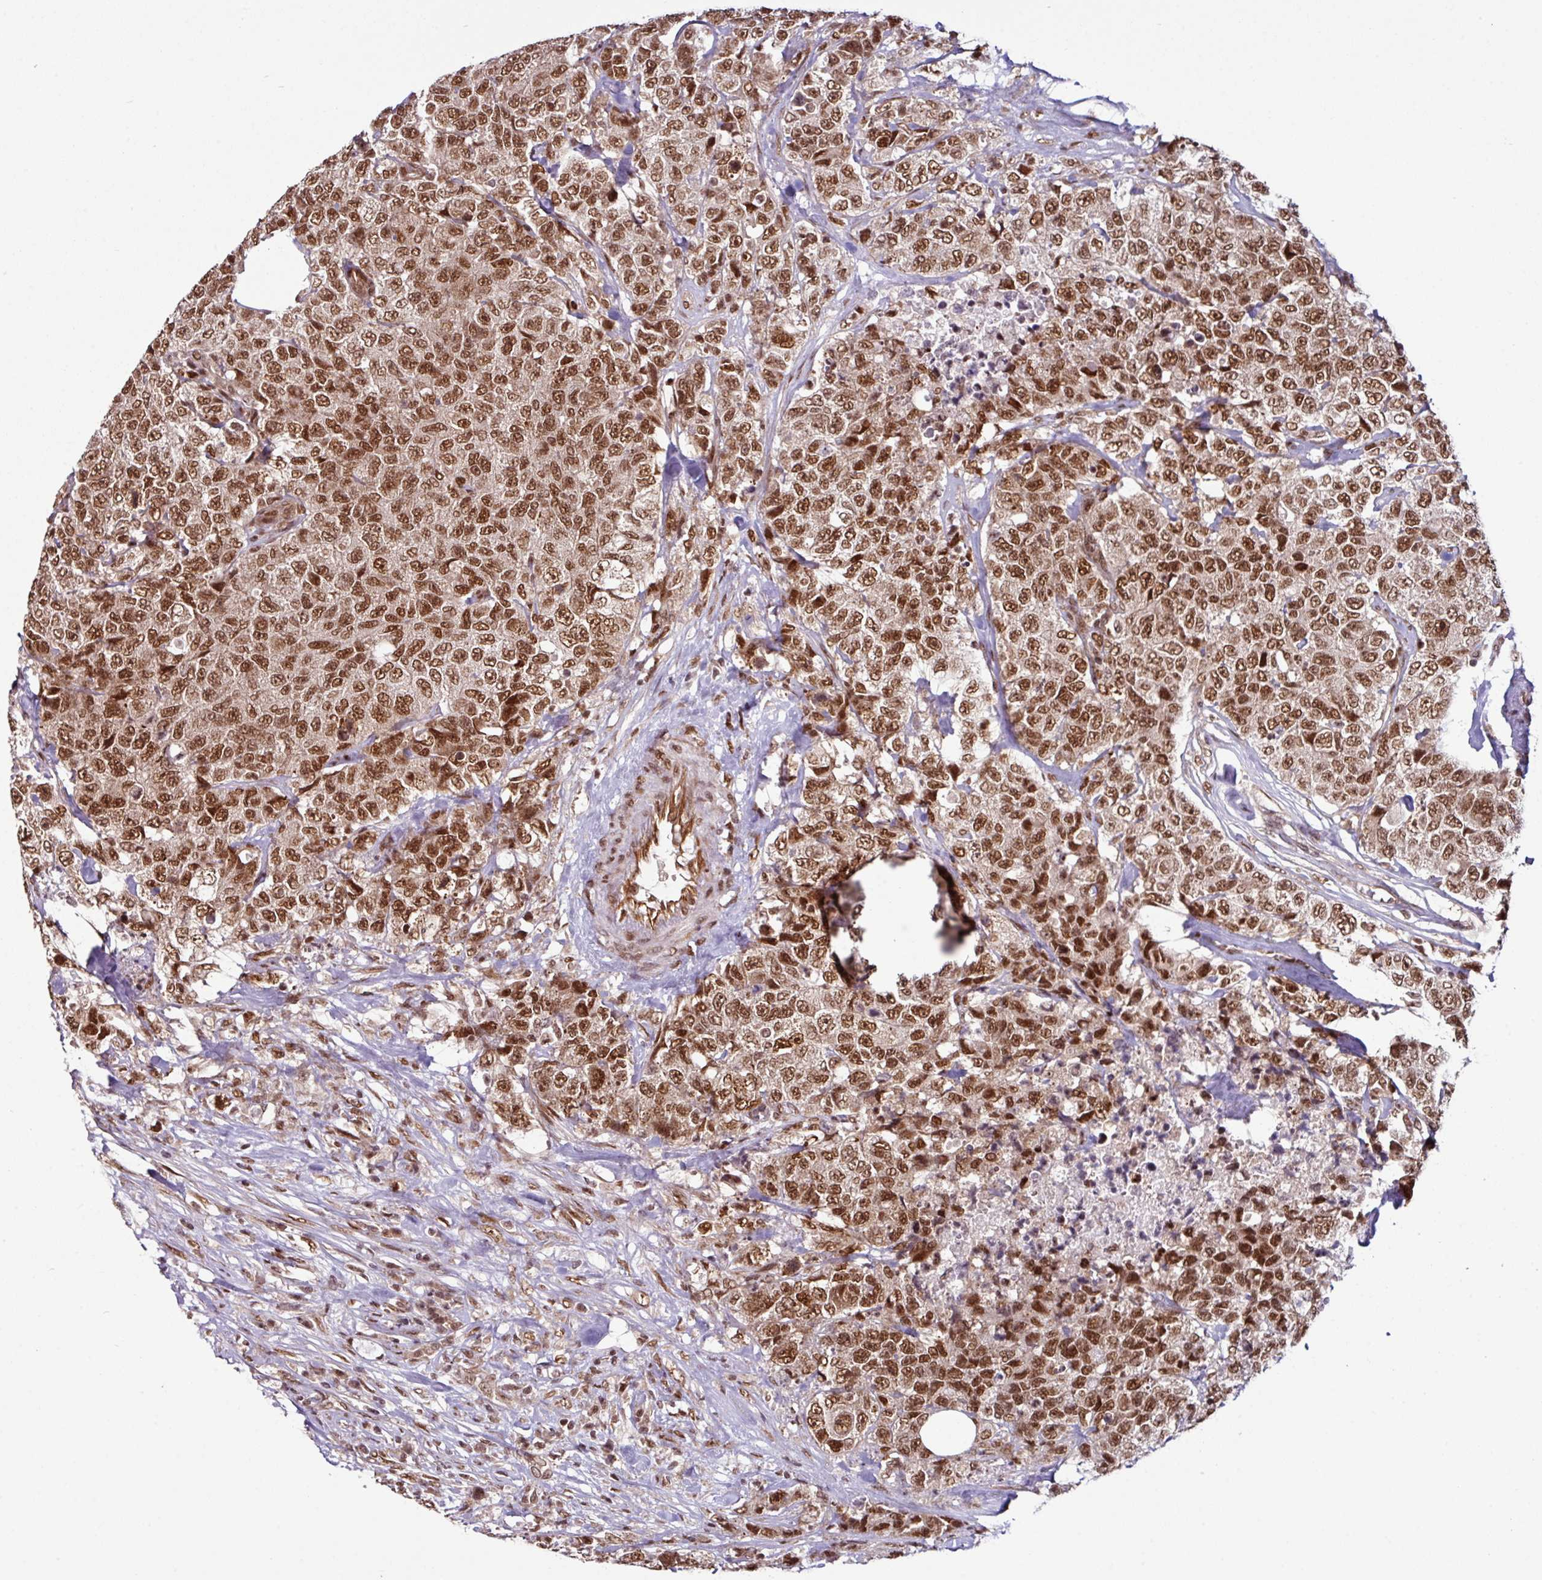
{"staining": {"intensity": "strong", "quantity": ">75%", "location": "nuclear"}, "tissue": "urothelial cancer", "cell_type": "Tumor cells", "image_type": "cancer", "snomed": [{"axis": "morphology", "description": "Urothelial carcinoma, High grade"}, {"axis": "topography", "description": "Urinary bladder"}], "caption": "About >75% of tumor cells in human urothelial cancer exhibit strong nuclear protein positivity as visualized by brown immunohistochemical staining.", "gene": "MORF4L2", "patient": {"sex": "female", "age": 78}}